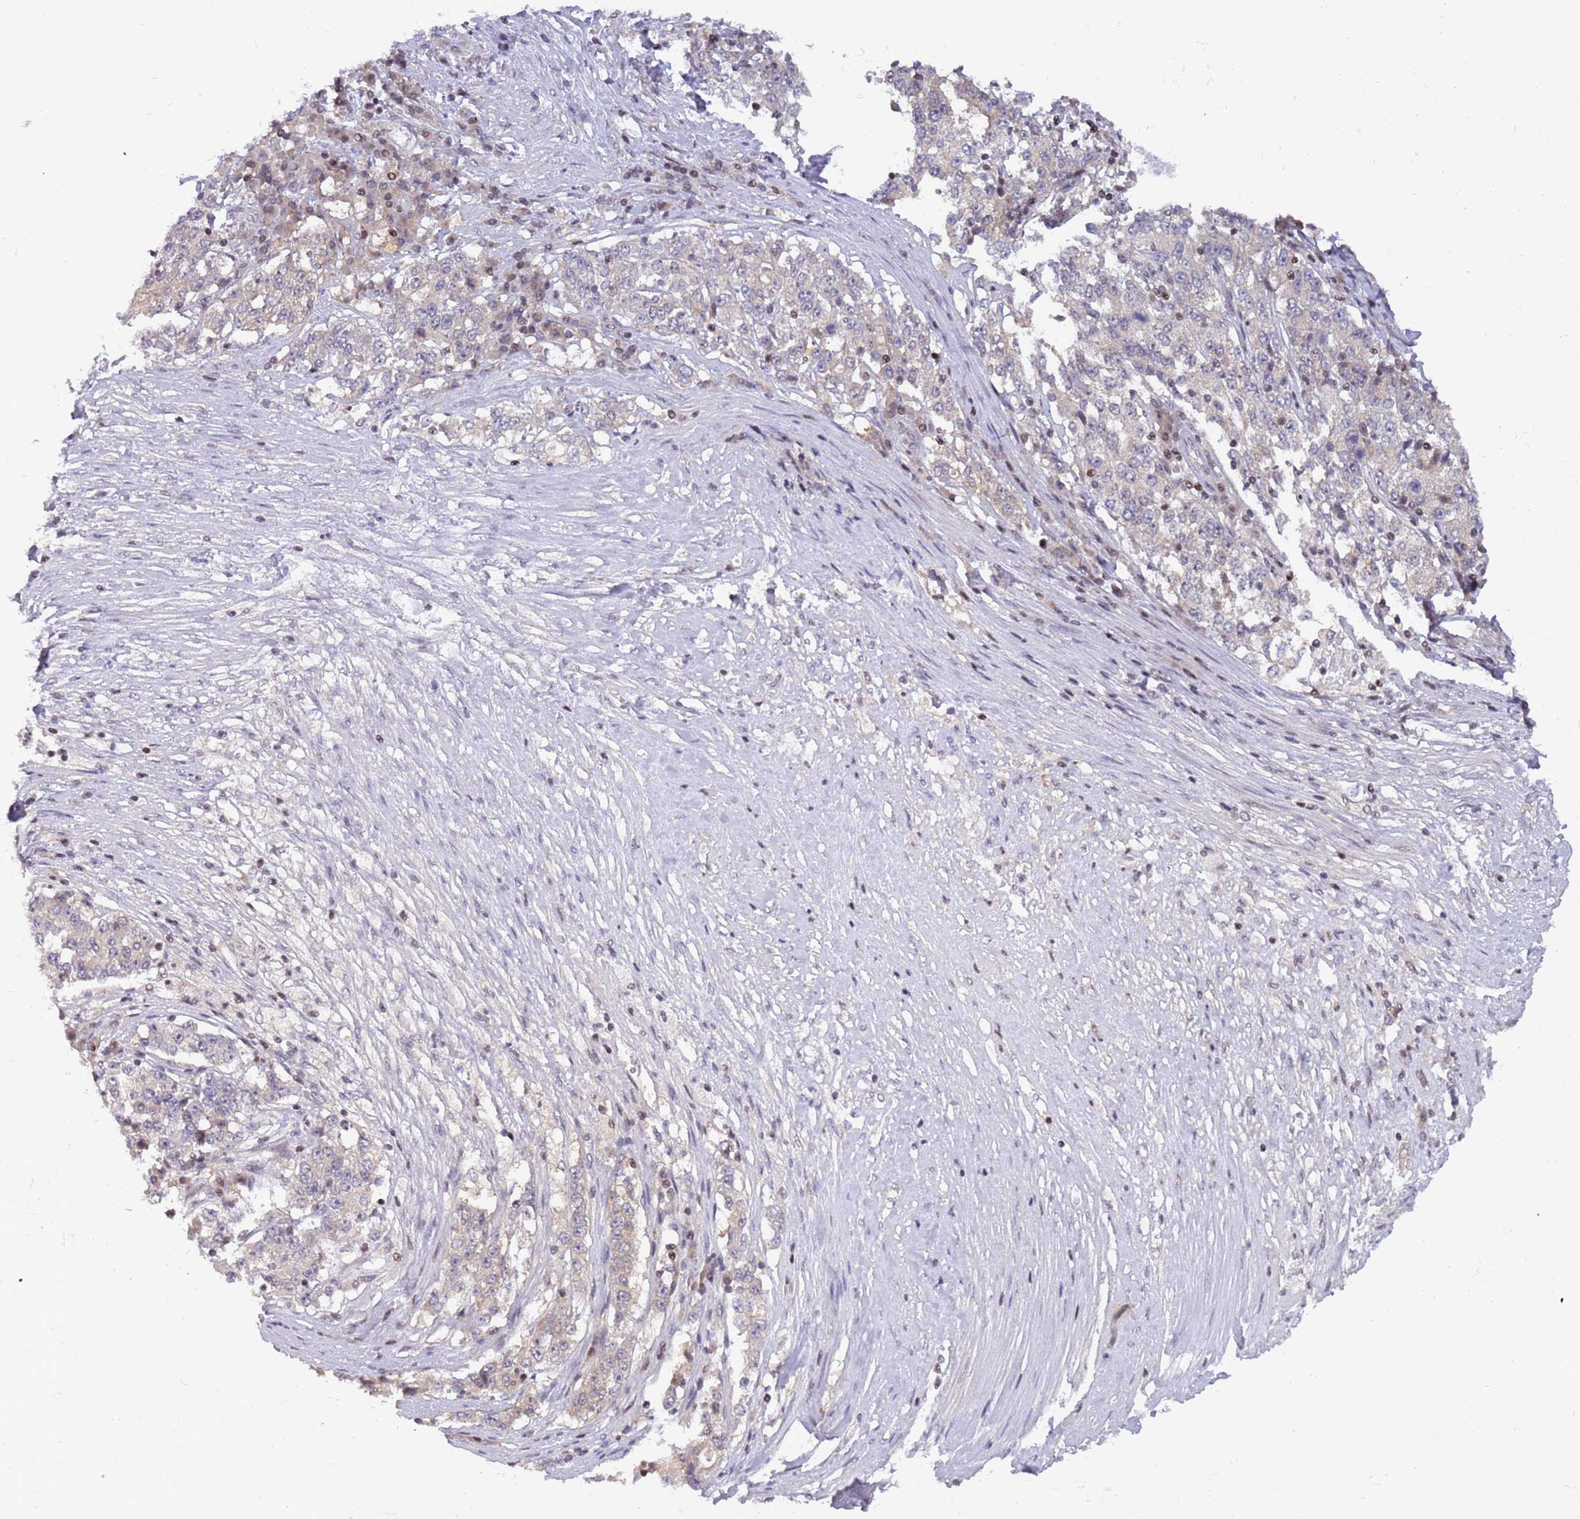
{"staining": {"intensity": "negative", "quantity": "none", "location": "none"}, "tissue": "stomach cancer", "cell_type": "Tumor cells", "image_type": "cancer", "snomed": [{"axis": "morphology", "description": "Adenocarcinoma, NOS"}, {"axis": "topography", "description": "Stomach"}], "caption": "Tumor cells show no significant protein staining in stomach adenocarcinoma.", "gene": "ARHGEF5", "patient": {"sex": "male", "age": 59}}